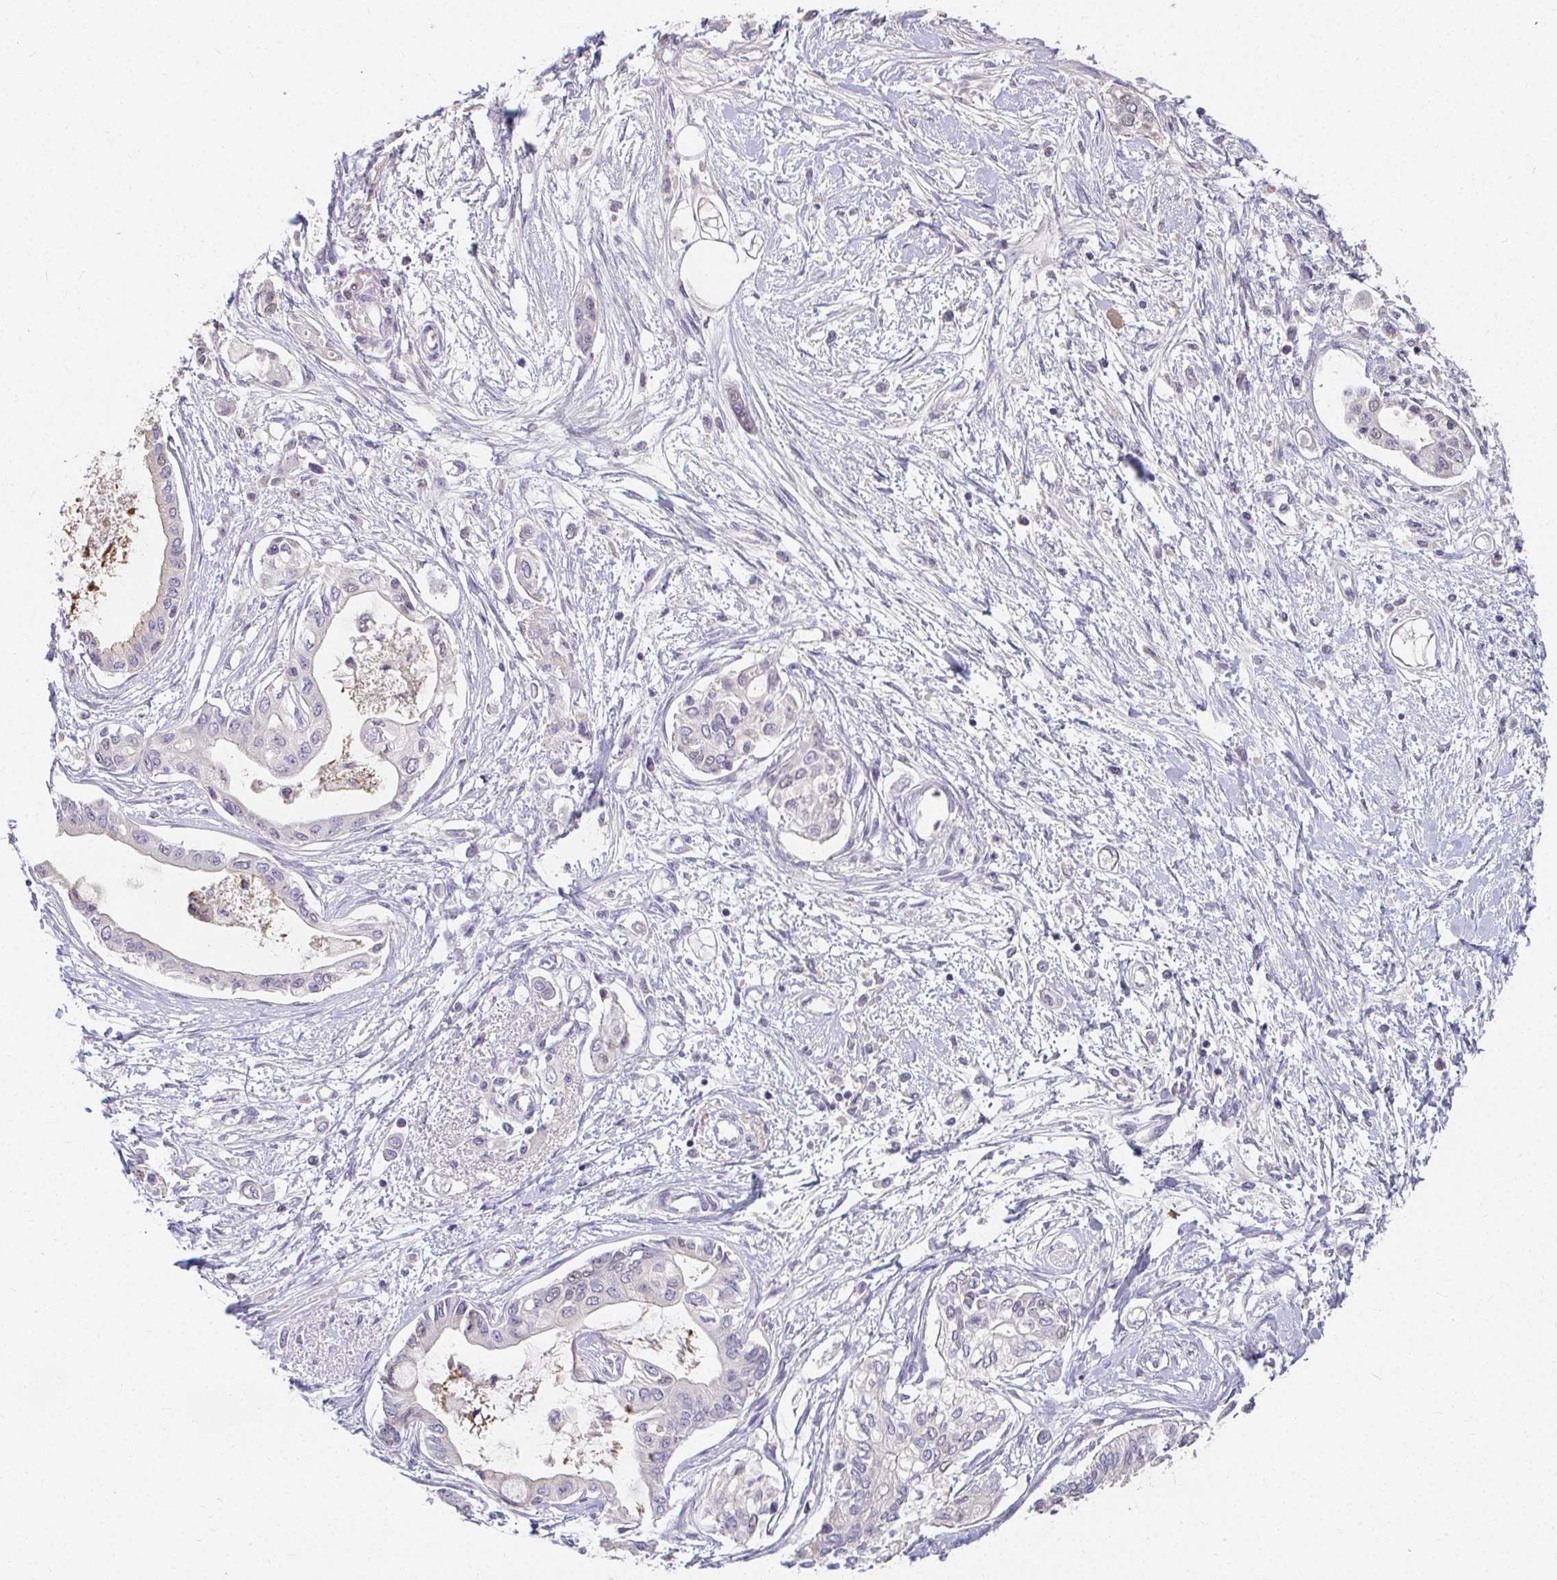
{"staining": {"intensity": "negative", "quantity": "none", "location": "none"}, "tissue": "pancreatic cancer", "cell_type": "Tumor cells", "image_type": "cancer", "snomed": [{"axis": "morphology", "description": "Adenocarcinoma, NOS"}, {"axis": "topography", "description": "Pancreas"}], "caption": "The histopathology image demonstrates no significant positivity in tumor cells of pancreatic adenocarcinoma. The staining is performed using DAB (3,3'-diaminobenzidine) brown chromogen with nuclei counter-stained in using hematoxylin.", "gene": "LOXL4", "patient": {"sex": "female", "age": 77}}